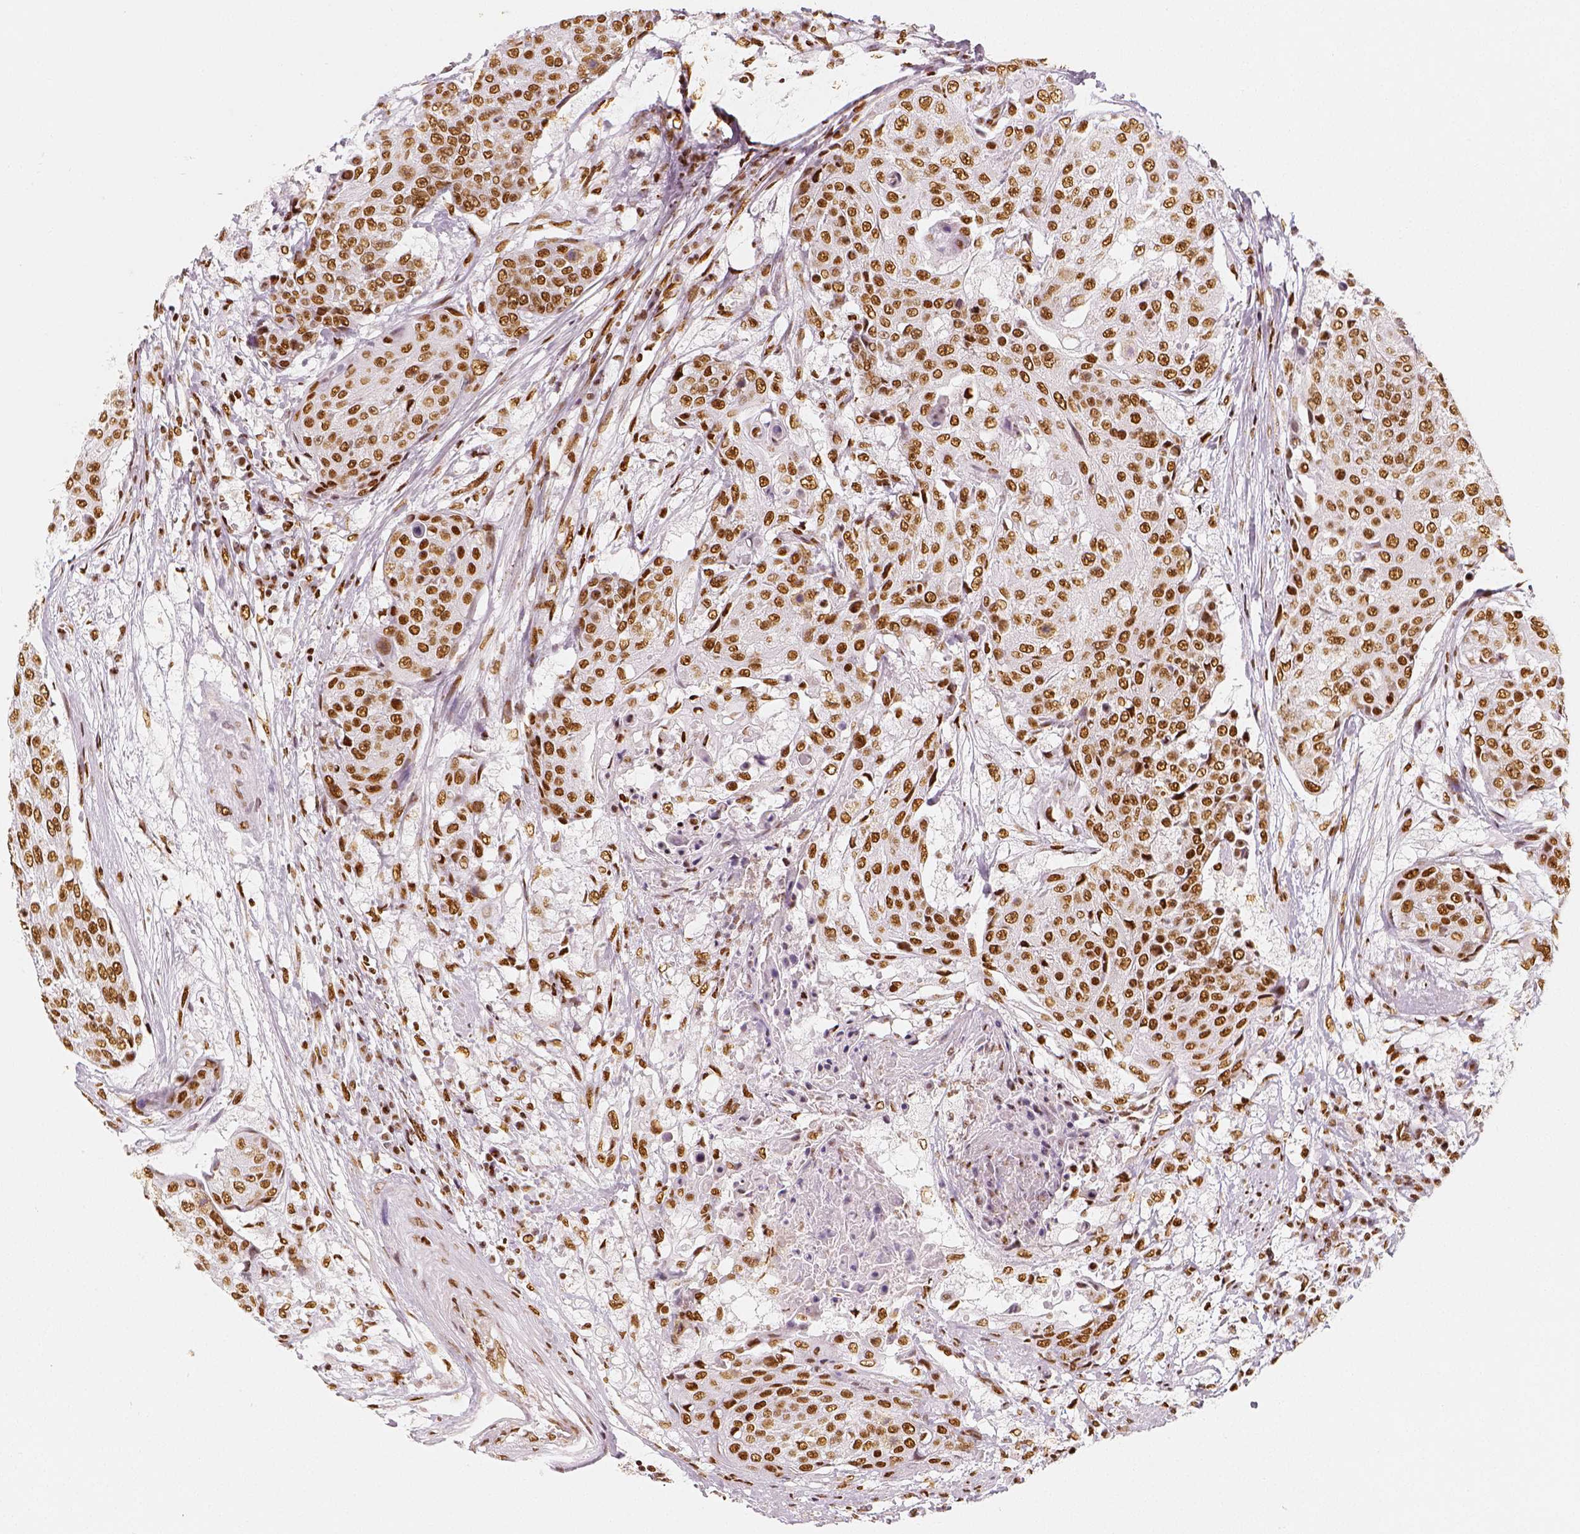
{"staining": {"intensity": "moderate", "quantity": ">75%", "location": "nuclear"}, "tissue": "urothelial cancer", "cell_type": "Tumor cells", "image_type": "cancer", "snomed": [{"axis": "morphology", "description": "Urothelial carcinoma, High grade"}, {"axis": "topography", "description": "Urinary bladder"}], "caption": "Urothelial carcinoma (high-grade) stained with DAB immunohistochemistry displays medium levels of moderate nuclear expression in approximately >75% of tumor cells. The staining was performed using DAB to visualize the protein expression in brown, while the nuclei were stained in blue with hematoxylin (Magnification: 20x).", "gene": "KDM5B", "patient": {"sex": "female", "age": 63}}